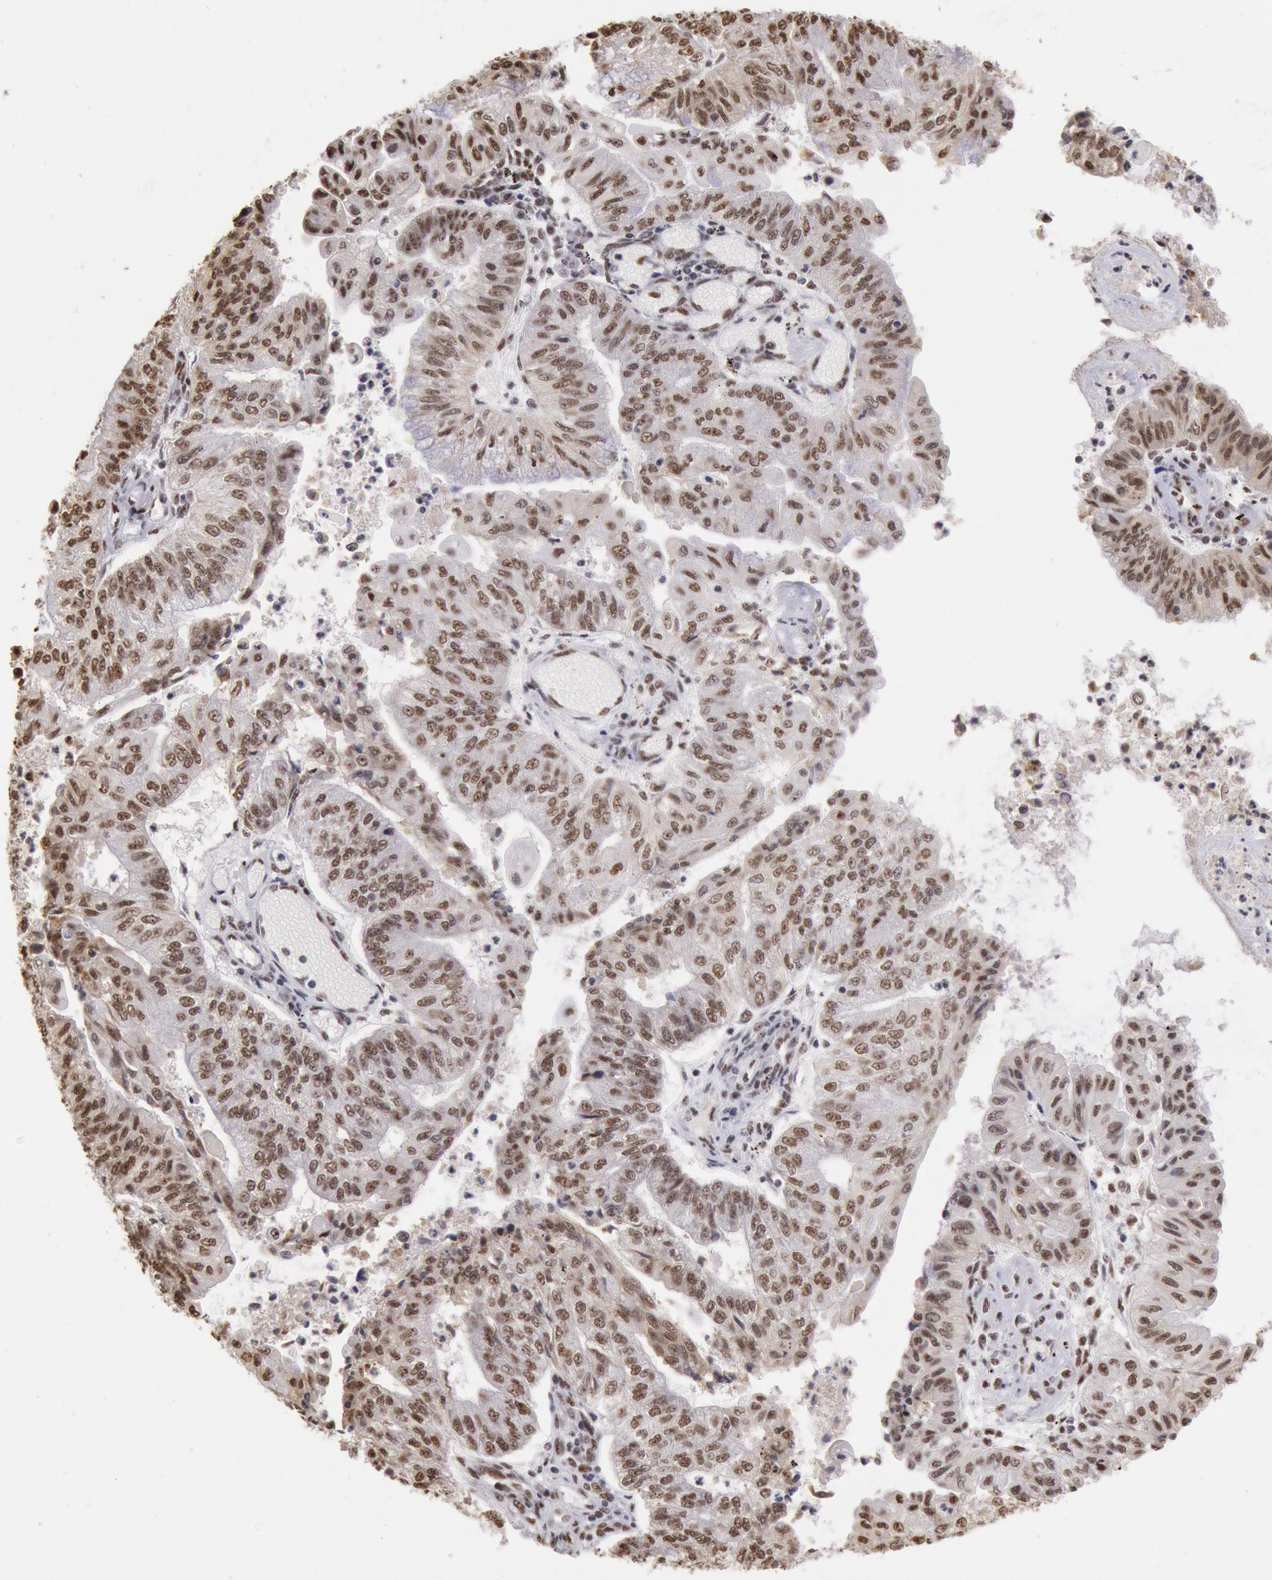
{"staining": {"intensity": "moderate", "quantity": ">75%", "location": "cytoplasmic/membranous,nuclear"}, "tissue": "endometrial cancer", "cell_type": "Tumor cells", "image_type": "cancer", "snomed": [{"axis": "morphology", "description": "Adenocarcinoma, NOS"}, {"axis": "topography", "description": "Endometrium"}], "caption": "Moderate cytoplasmic/membranous and nuclear positivity for a protein is appreciated in approximately >75% of tumor cells of endometrial cancer (adenocarcinoma) using IHC.", "gene": "SNRPD3", "patient": {"sex": "female", "age": 59}}